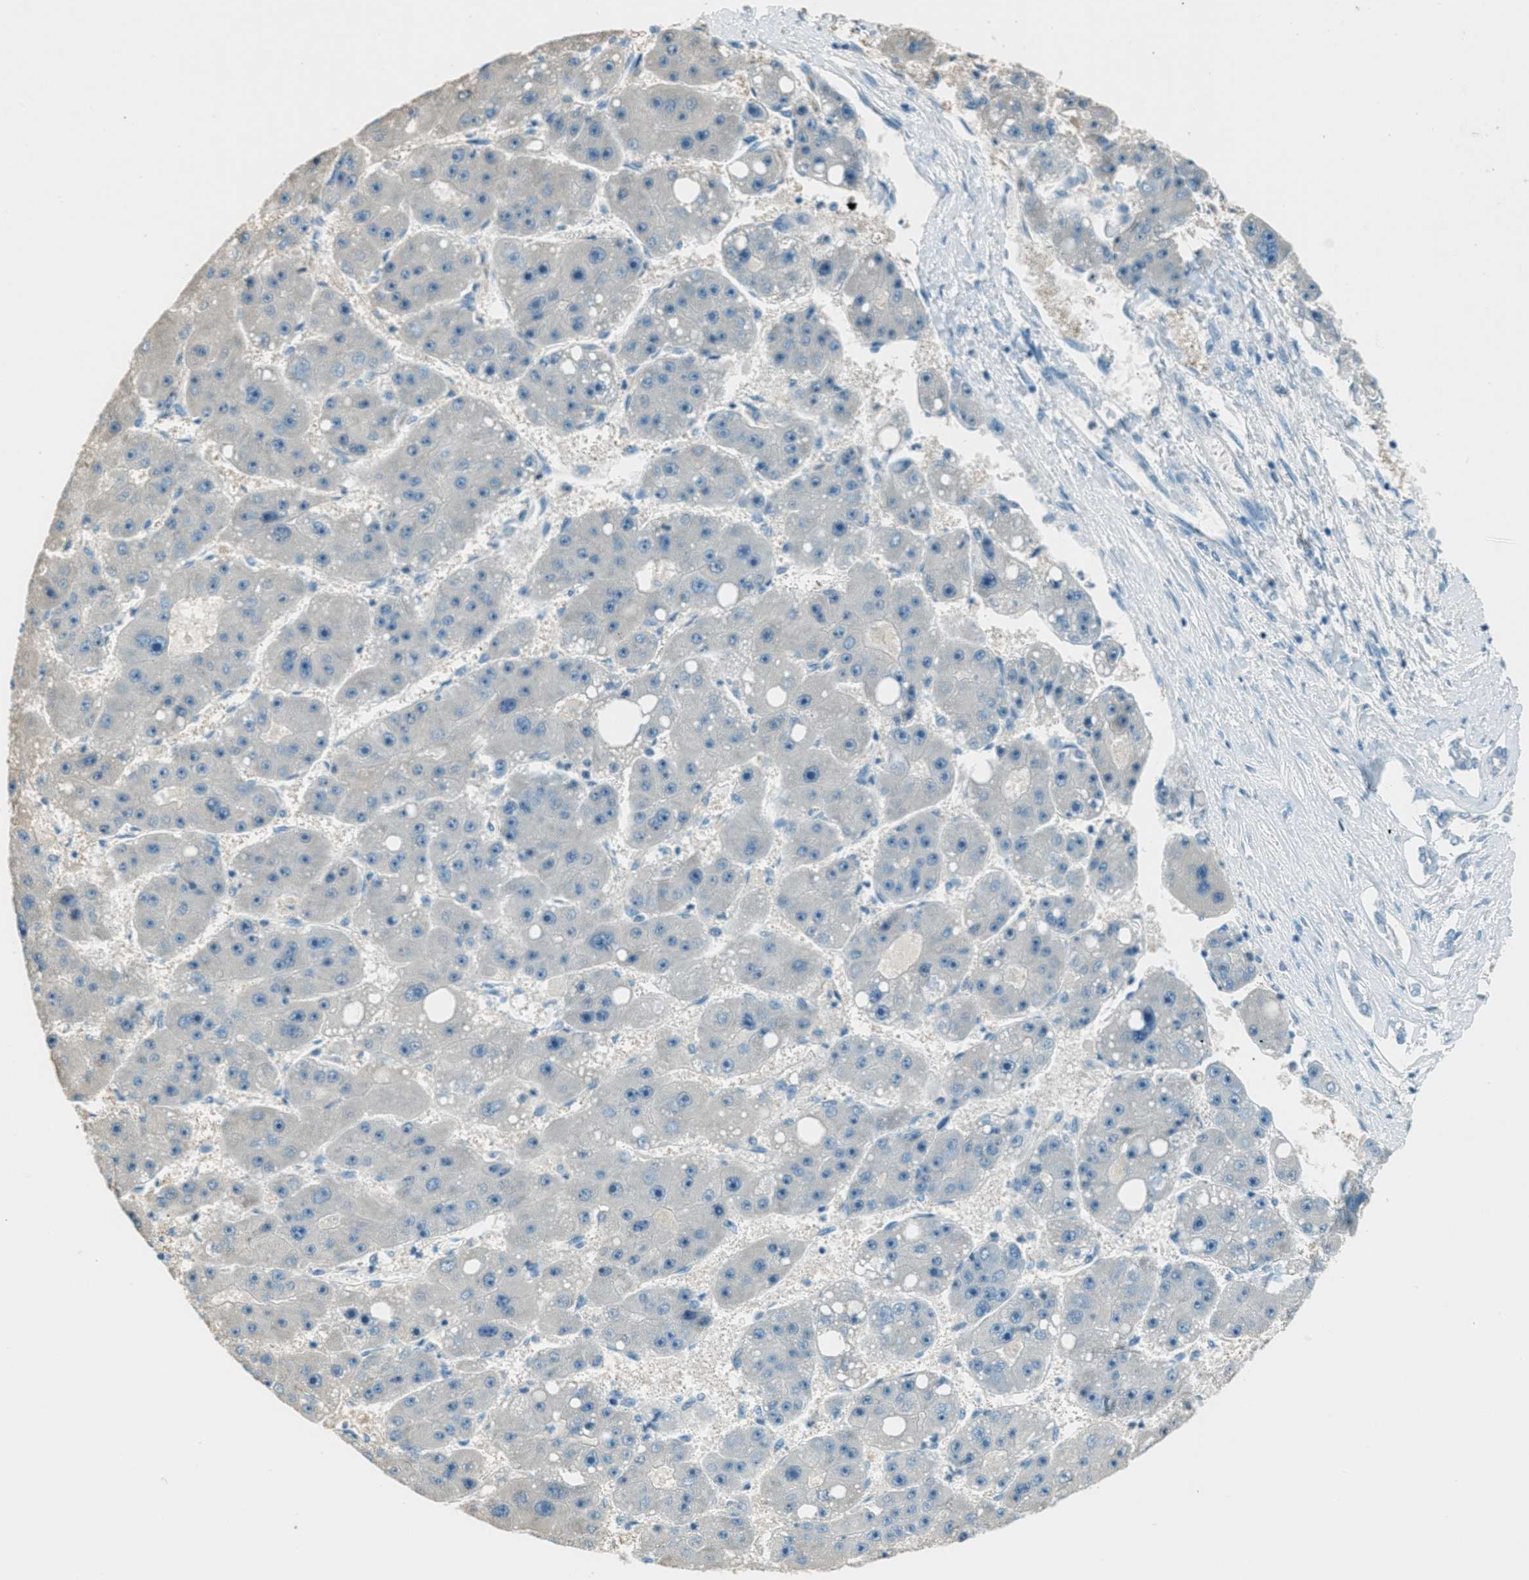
{"staining": {"intensity": "negative", "quantity": "none", "location": "none"}, "tissue": "liver cancer", "cell_type": "Tumor cells", "image_type": "cancer", "snomed": [{"axis": "morphology", "description": "Carcinoma, Hepatocellular, NOS"}, {"axis": "topography", "description": "Liver"}], "caption": "A photomicrograph of liver cancer (hepatocellular carcinoma) stained for a protein reveals no brown staining in tumor cells.", "gene": "MSLN", "patient": {"sex": "female", "age": 61}}